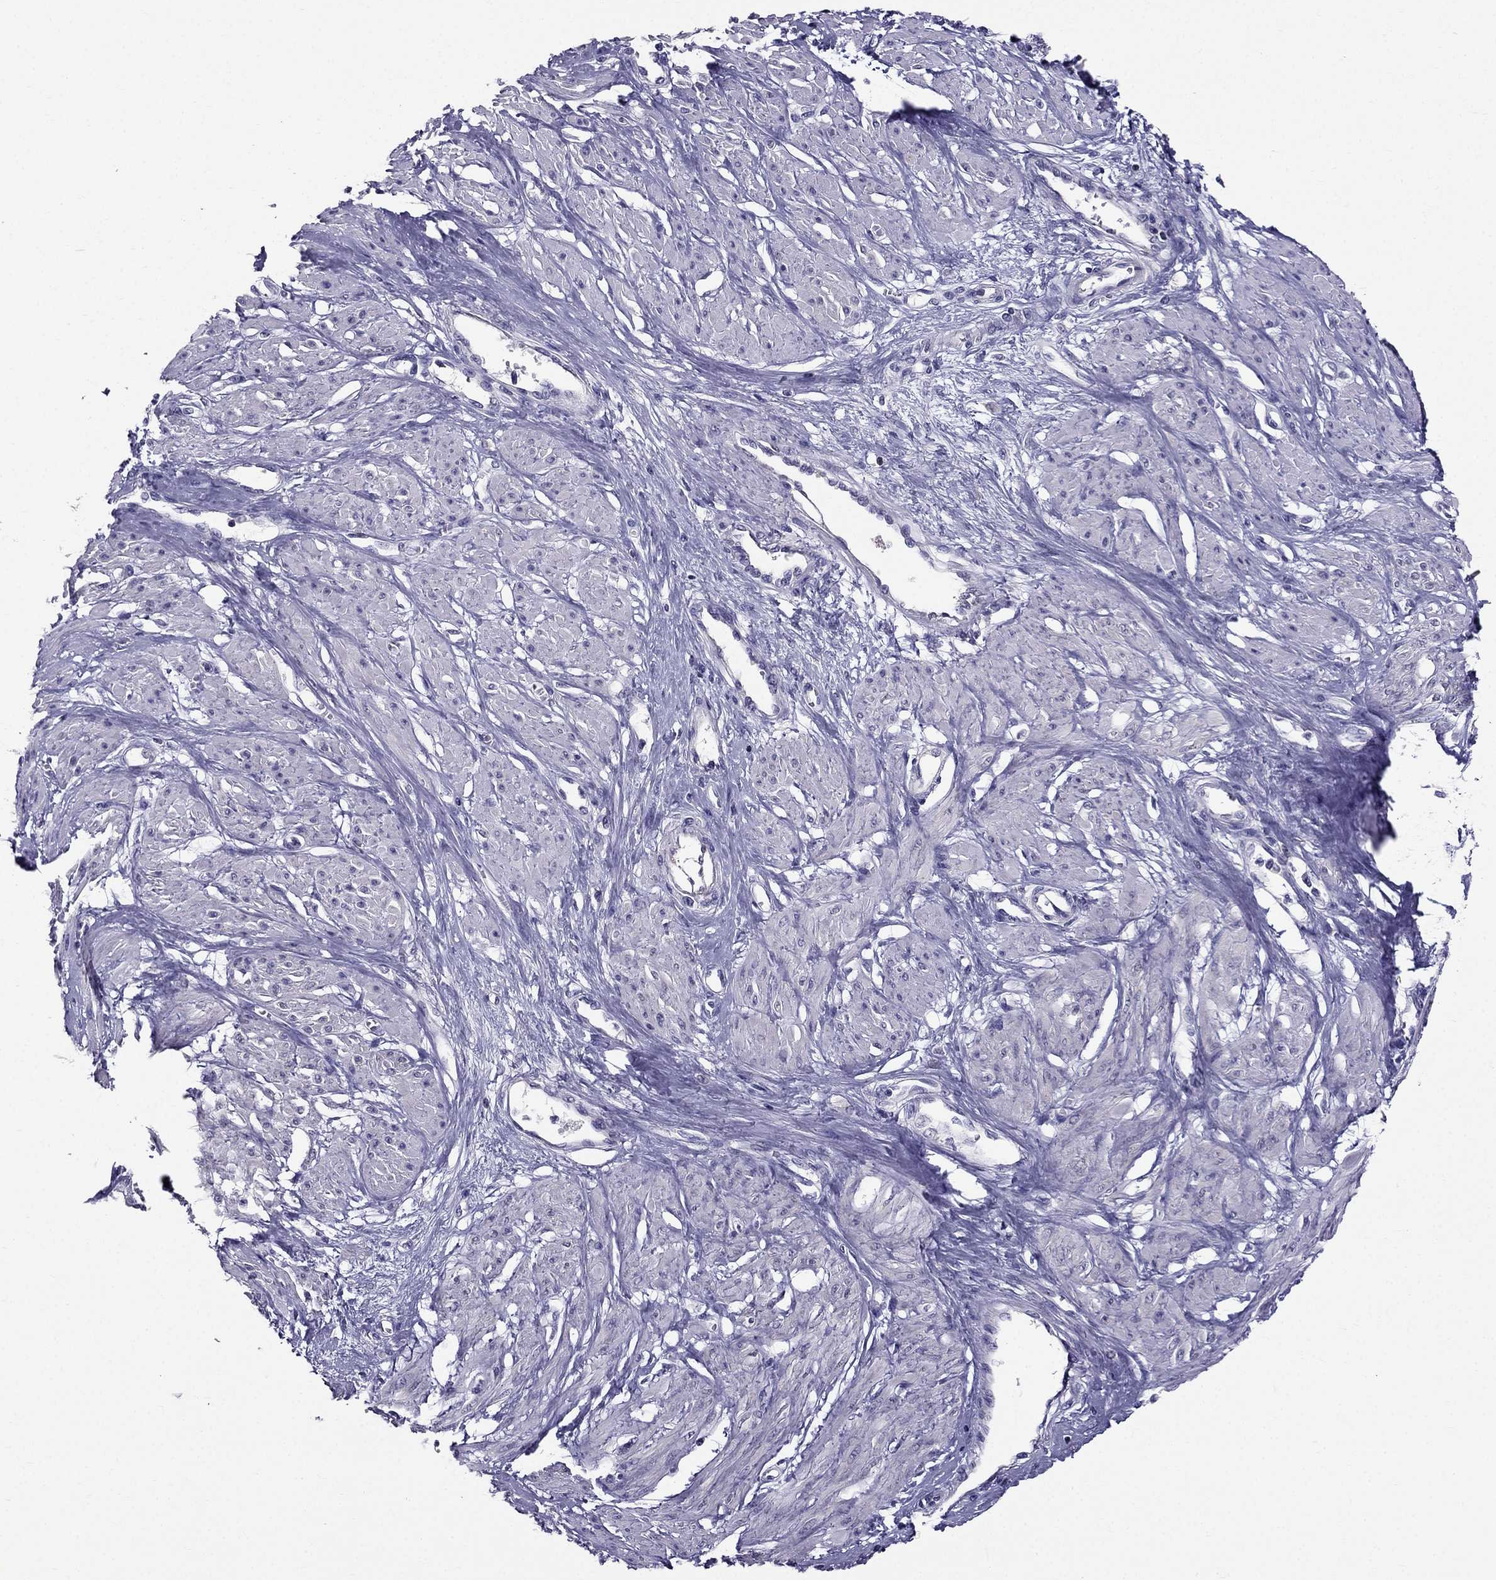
{"staining": {"intensity": "negative", "quantity": "none", "location": "none"}, "tissue": "smooth muscle", "cell_type": "Smooth muscle cells", "image_type": "normal", "snomed": [{"axis": "morphology", "description": "Normal tissue, NOS"}, {"axis": "topography", "description": "Smooth muscle"}, {"axis": "topography", "description": "Uterus"}], "caption": "This photomicrograph is of normal smooth muscle stained with immunohistochemistry (IHC) to label a protein in brown with the nuclei are counter-stained blue. There is no positivity in smooth muscle cells. The staining was performed using DAB (3,3'-diaminobenzidine) to visualize the protein expression in brown, while the nuclei were stained in blue with hematoxylin (Magnification: 20x).", "gene": "AAK1", "patient": {"sex": "female", "age": 39}}